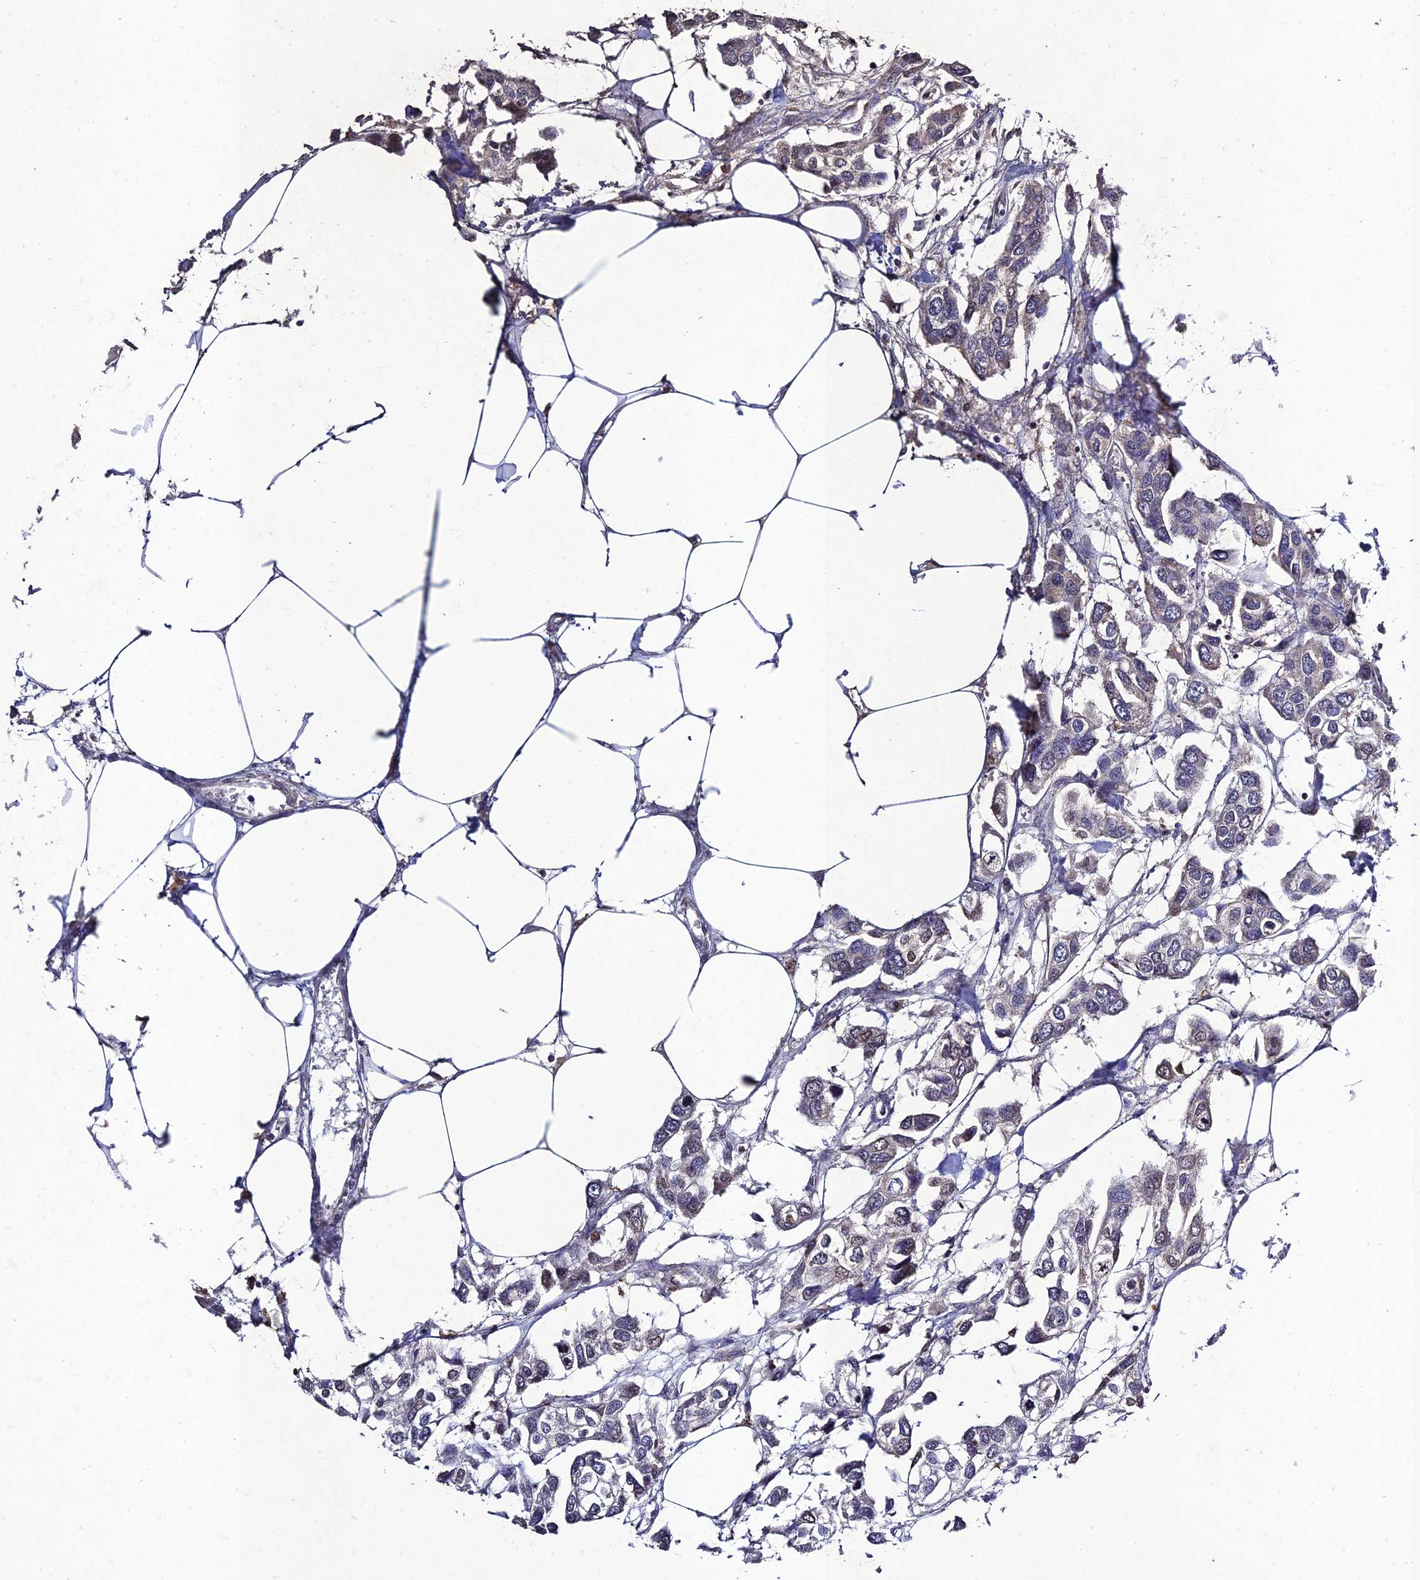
{"staining": {"intensity": "negative", "quantity": "none", "location": "none"}, "tissue": "urothelial cancer", "cell_type": "Tumor cells", "image_type": "cancer", "snomed": [{"axis": "morphology", "description": "Urothelial carcinoma, High grade"}, {"axis": "topography", "description": "Urinary bladder"}], "caption": "The micrograph shows no significant staining in tumor cells of high-grade urothelial carcinoma. Brightfield microscopy of IHC stained with DAB (brown) and hematoxylin (blue), captured at high magnification.", "gene": "CHST5", "patient": {"sex": "male", "age": 67}}